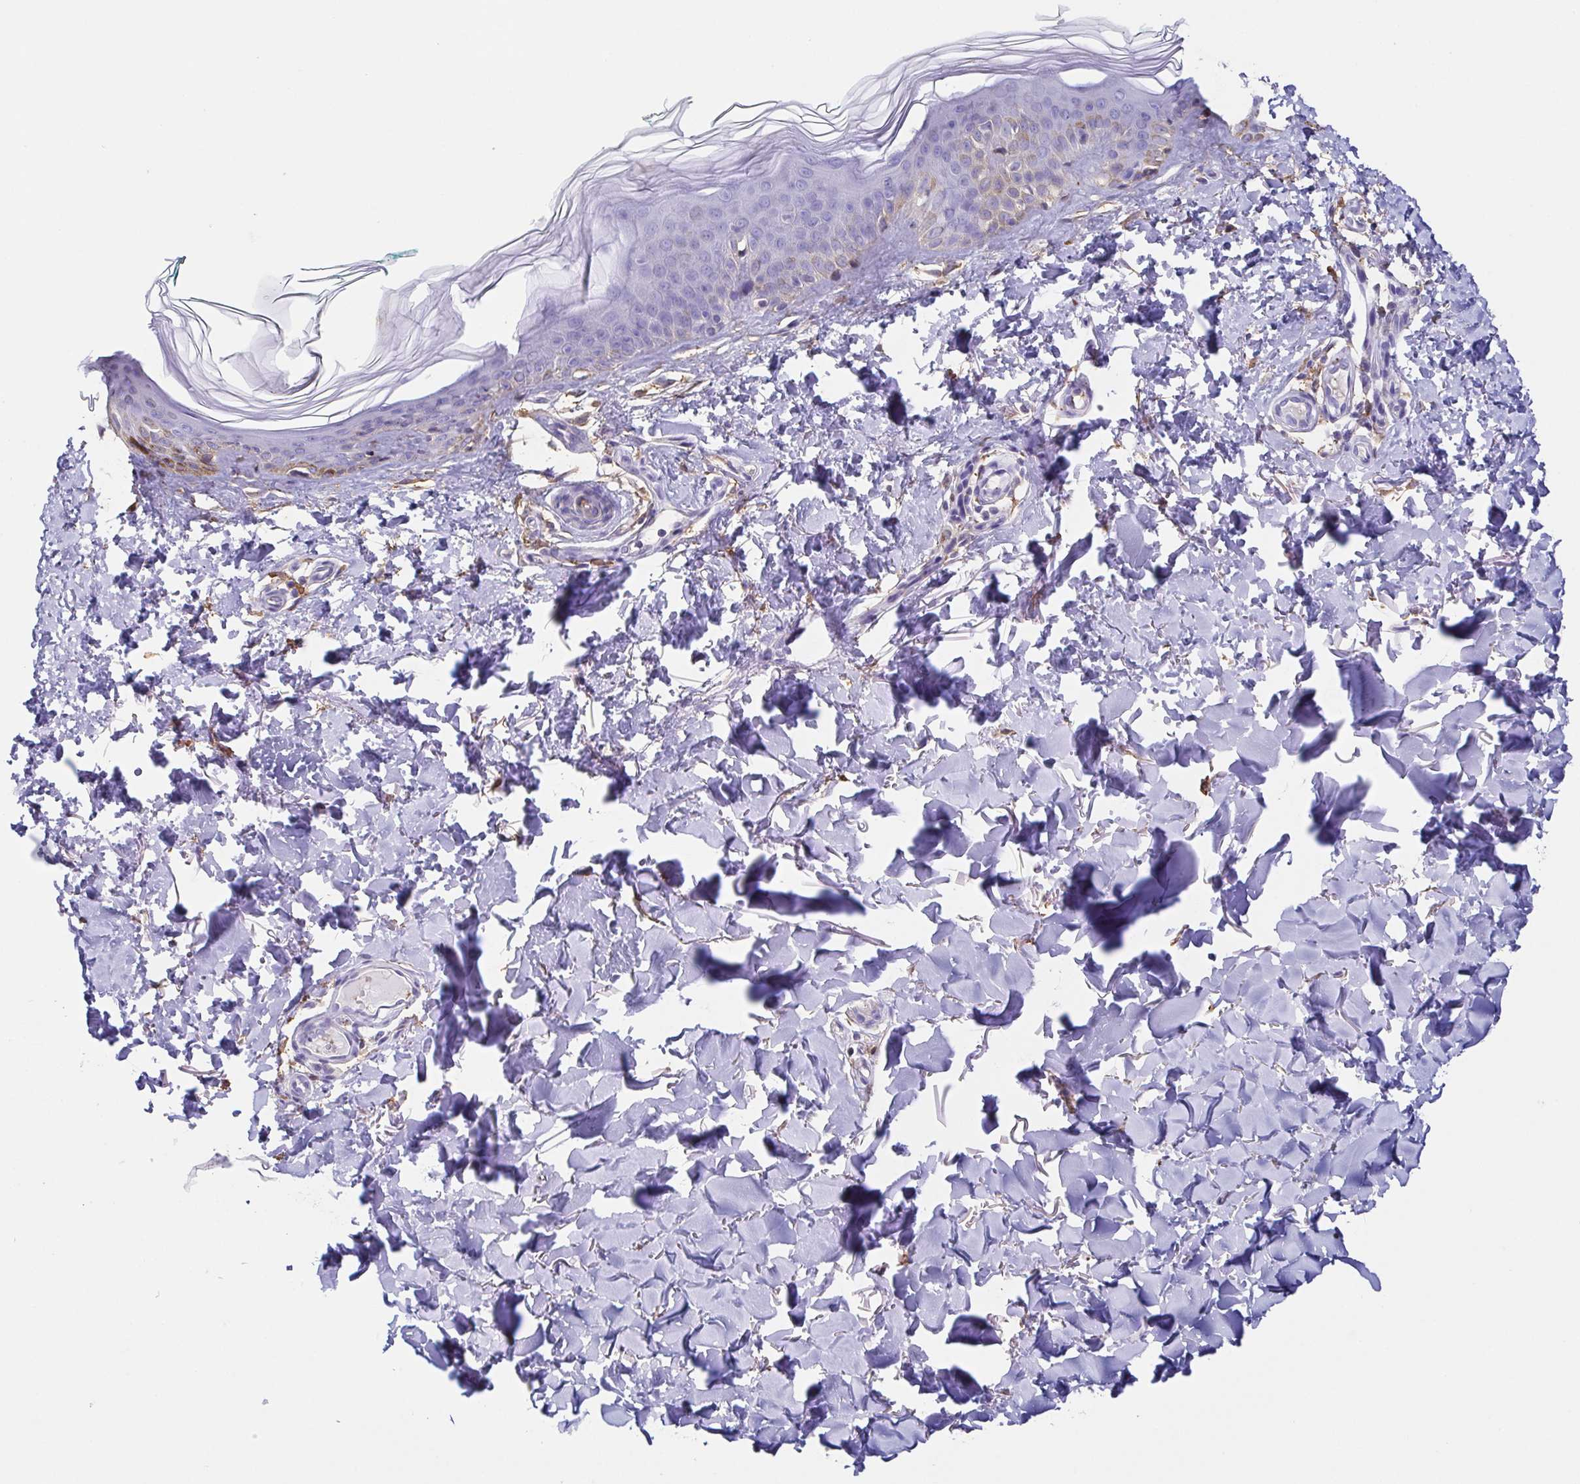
{"staining": {"intensity": "moderate", "quantity": "25%-75%", "location": "cytoplasmic/membranous"}, "tissue": "skin", "cell_type": "Fibroblasts", "image_type": "normal", "snomed": [{"axis": "morphology", "description": "Normal tissue, NOS"}, {"axis": "topography", "description": "Skin"}, {"axis": "topography", "description": "Peripheral nerve tissue"}], "caption": "Brown immunohistochemical staining in normal human skin shows moderate cytoplasmic/membranous expression in approximately 25%-75% of fibroblasts. (DAB (3,3'-diaminobenzidine) IHC with brightfield microscopy, high magnification).", "gene": "ANXA10", "patient": {"sex": "female", "age": 45}}